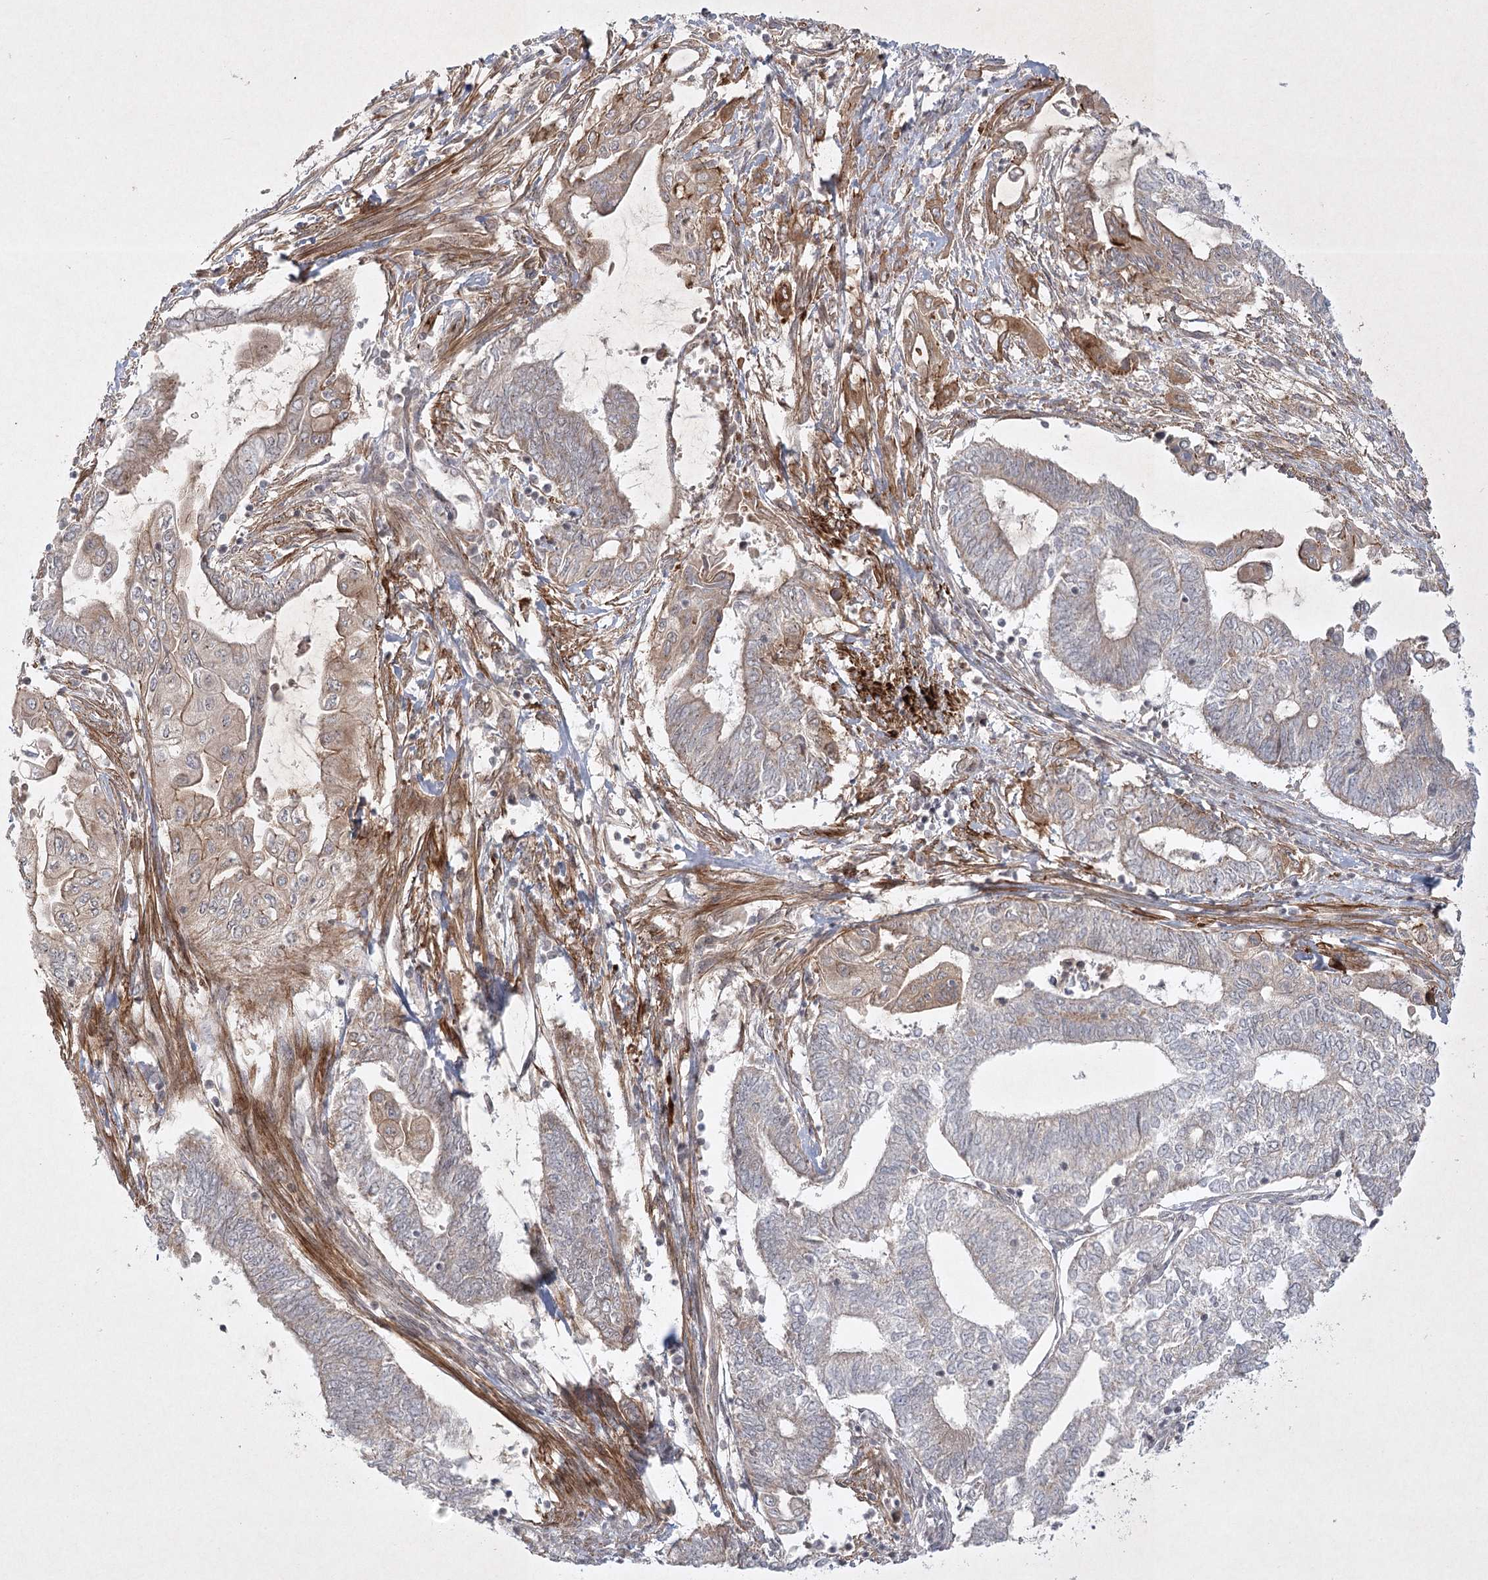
{"staining": {"intensity": "weak", "quantity": "25%-75%", "location": "cytoplasmic/membranous"}, "tissue": "endometrial cancer", "cell_type": "Tumor cells", "image_type": "cancer", "snomed": [{"axis": "morphology", "description": "Adenocarcinoma, NOS"}, {"axis": "topography", "description": "Uterus"}, {"axis": "topography", "description": "Endometrium"}], "caption": "Immunohistochemical staining of adenocarcinoma (endometrial) reveals low levels of weak cytoplasmic/membranous positivity in about 25%-75% of tumor cells.", "gene": "SH2D3A", "patient": {"sex": "female", "age": 70}}